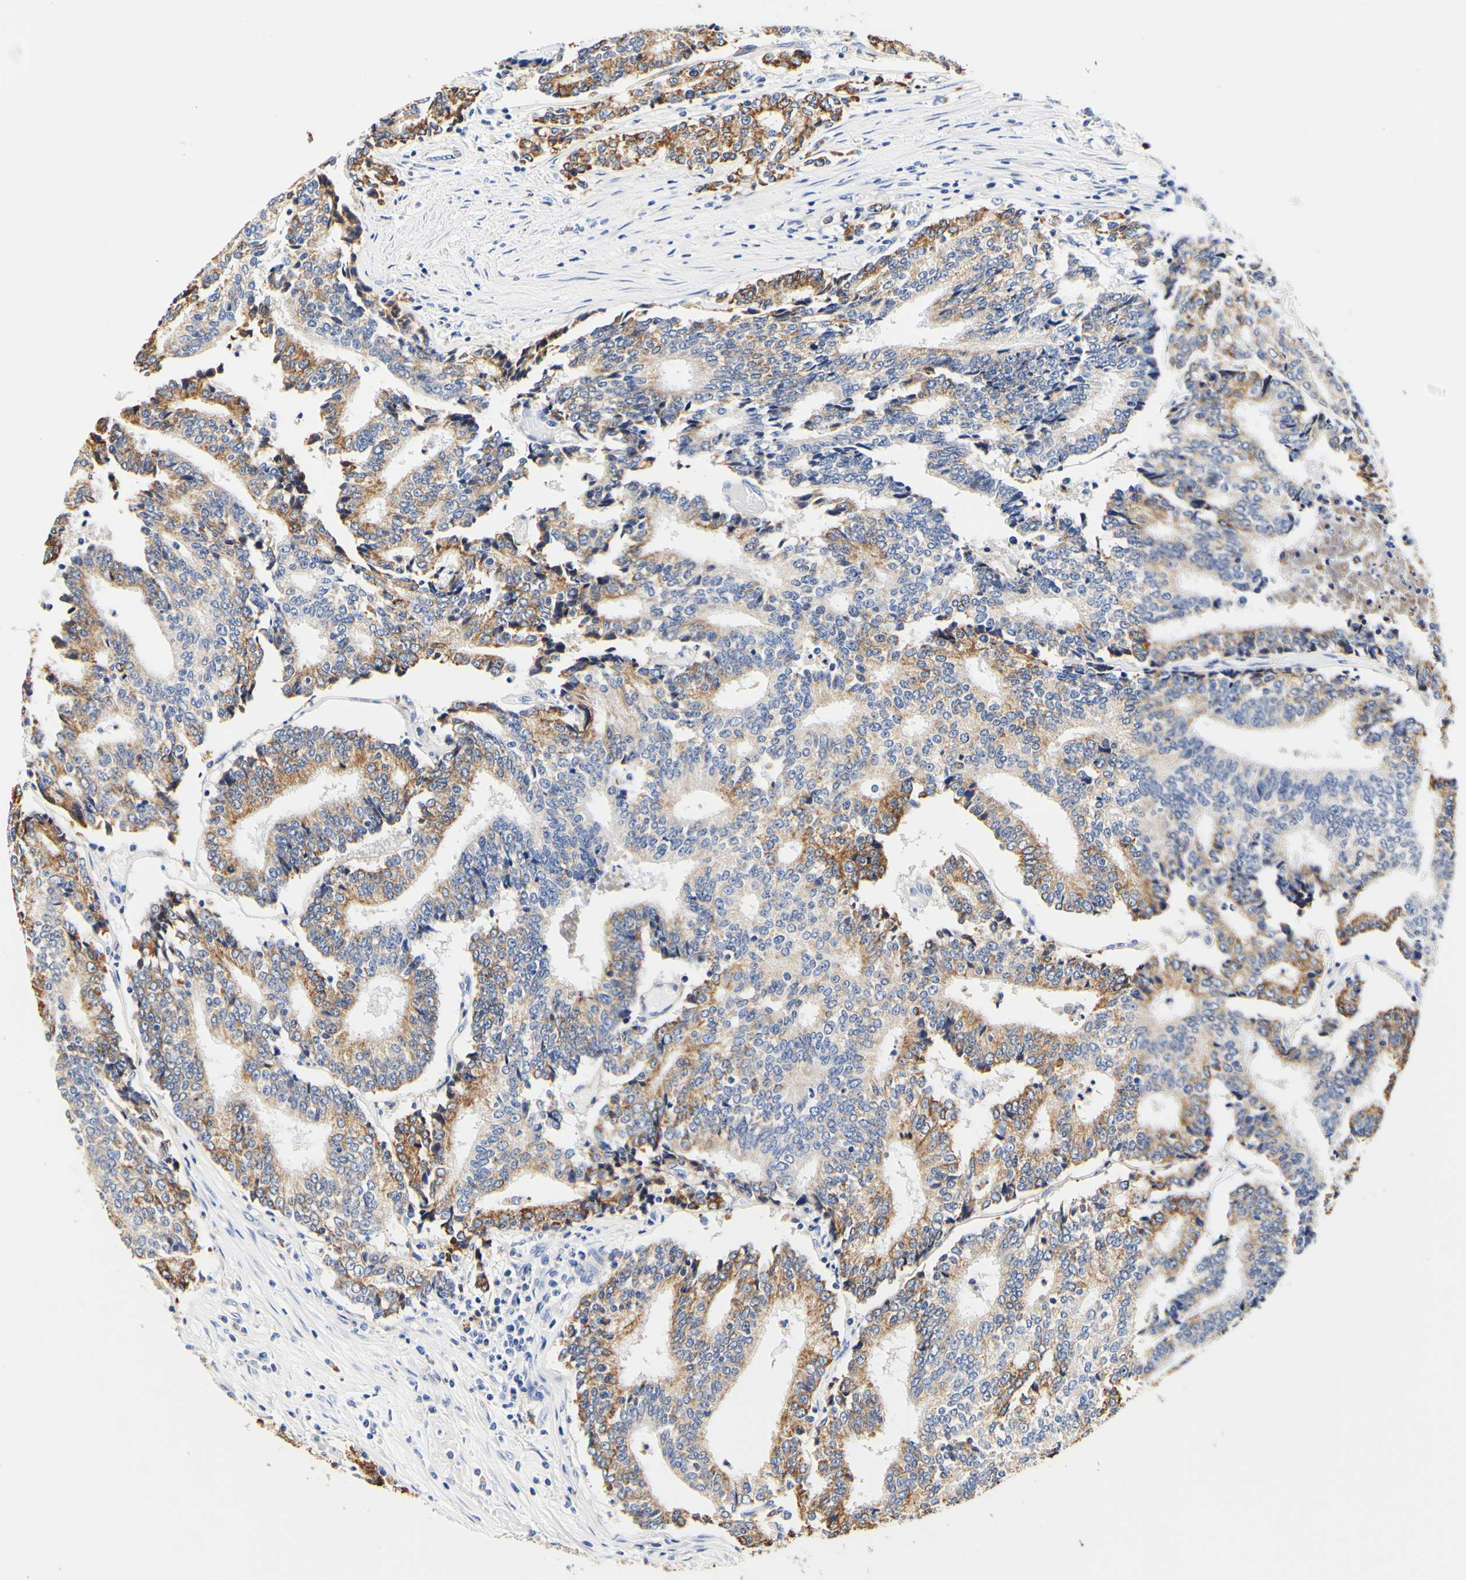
{"staining": {"intensity": "moderate", "quantity": "25%-75%", "location": "cytoplasmic/membranous"}, "tissue": "prostate cancer", "cell_type": "Tumor cells", "image_type": "cancer", "snomed": [{"axis": "morphology", "description": "Normal tissue, NOS"}, {"axis": "morphology", "description": "Adenocarcinoma, High grade"}, {"axis": "topography", "description": "Prostate"}, {"axis": "topography", "description": "Seminal veicle"}], "caption": "Adenocarcinoma (high-grade) (prostate) stained for a protein shows moderate cytoplasmic/membranous positivity in tumor cells. The protein of interest is stained brown, and the nuclei are stained in blue (DAB IHC with brightfield microscopy, high magnification).", "gene": "CAMK4", "patient": {"sex": "male", "age": 55}}